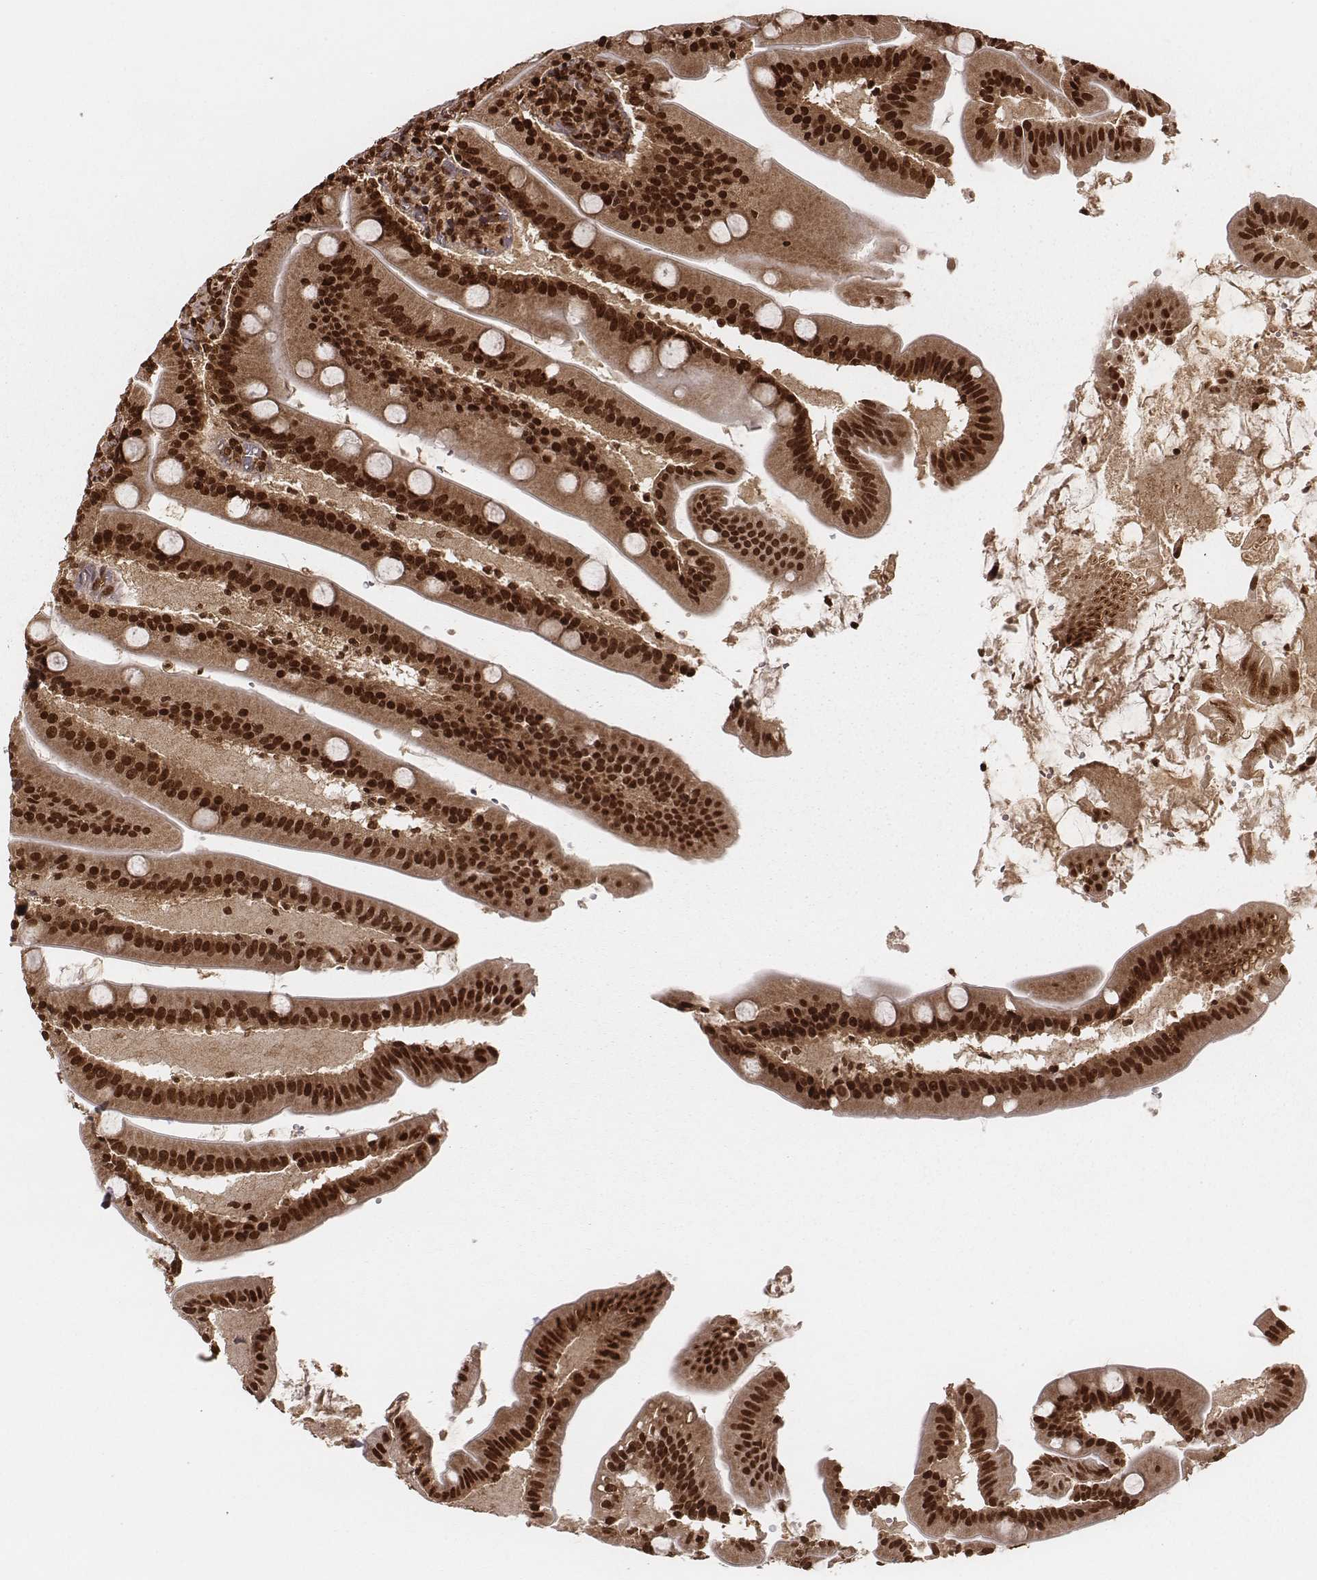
{"staining": {"intensity": "strong", "quantity": ">75%", "location": "cytoplasmic/membranous,nuclear"}, "tissue": "small intestine", "cell_type": "Glandular cells", "image_type": "normal", "snomed": [{"axis": "morphology", "description": "Normal tissue, NOS"}, {"axis": "topography", "description": "Small intestine"}], "caption": "The histopathology image shows a brown stain indicating the presence of a protein in the cytoplasmic/membranous,nuclear of glandular cells in small intestine.", "gene": "NFX1", "patient": {"sex": "male", "age": 37}}